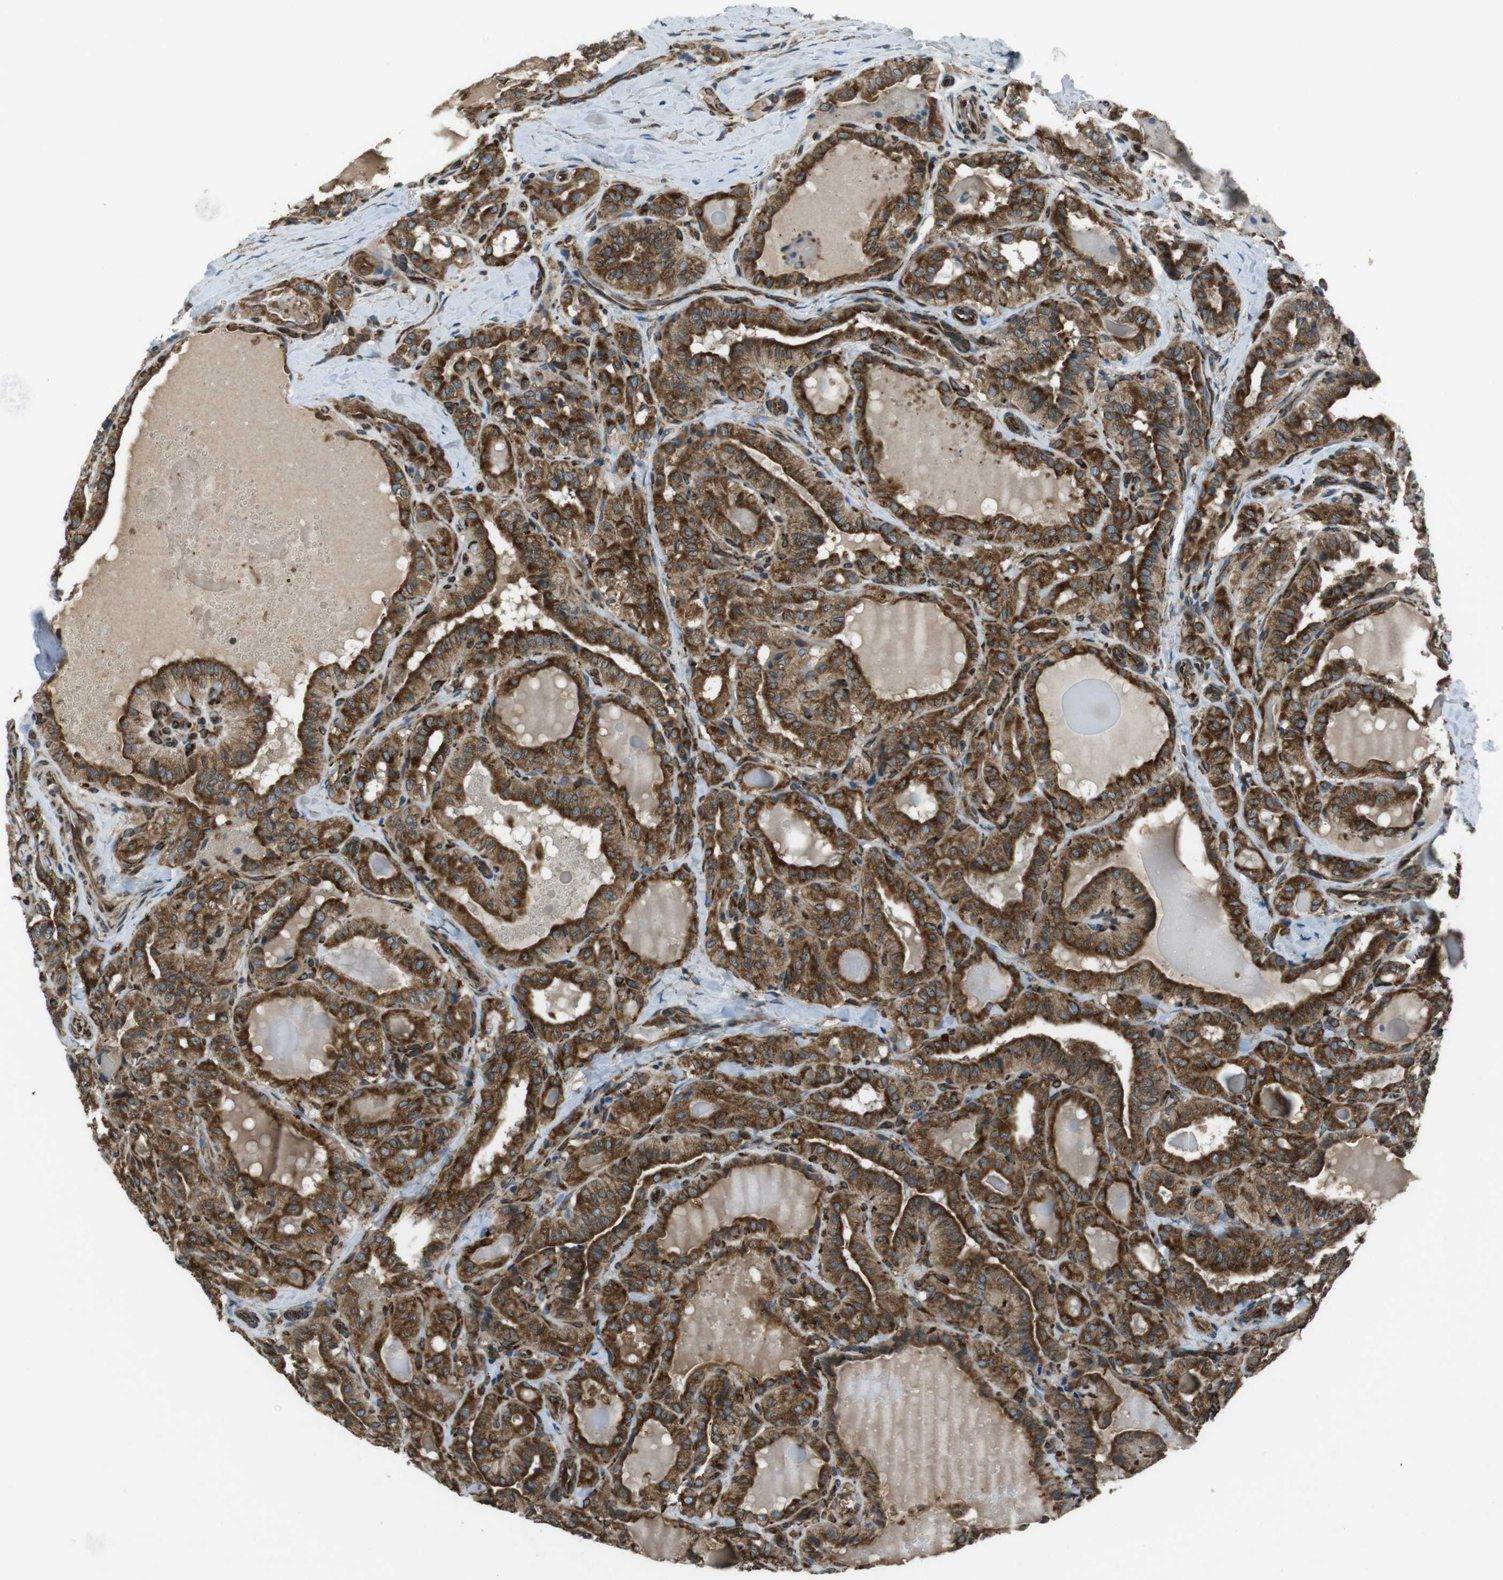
{"staining": {"intensity": "strong", "quantity": ">75%", "location": "cytoplasmic/membranous"}, "tissue": "thyroid cancer", "cell_type": "Tumor cells", "image_type": "cancer", "snomed": [{"axis": "morphology", "description": "Papillary adenocarcinoma, NOS"}, {"axis": "topography", "description": "Thyroid gland"}], "caption": "Immunohistochemical staining of papillary adenocarcinoma (thyroid) shows strong cytoplasmic/membranous protein expression in about >75% of tumor cells.", "gene": "KTN1", "patient": {"sex": "male", "age": 77}}